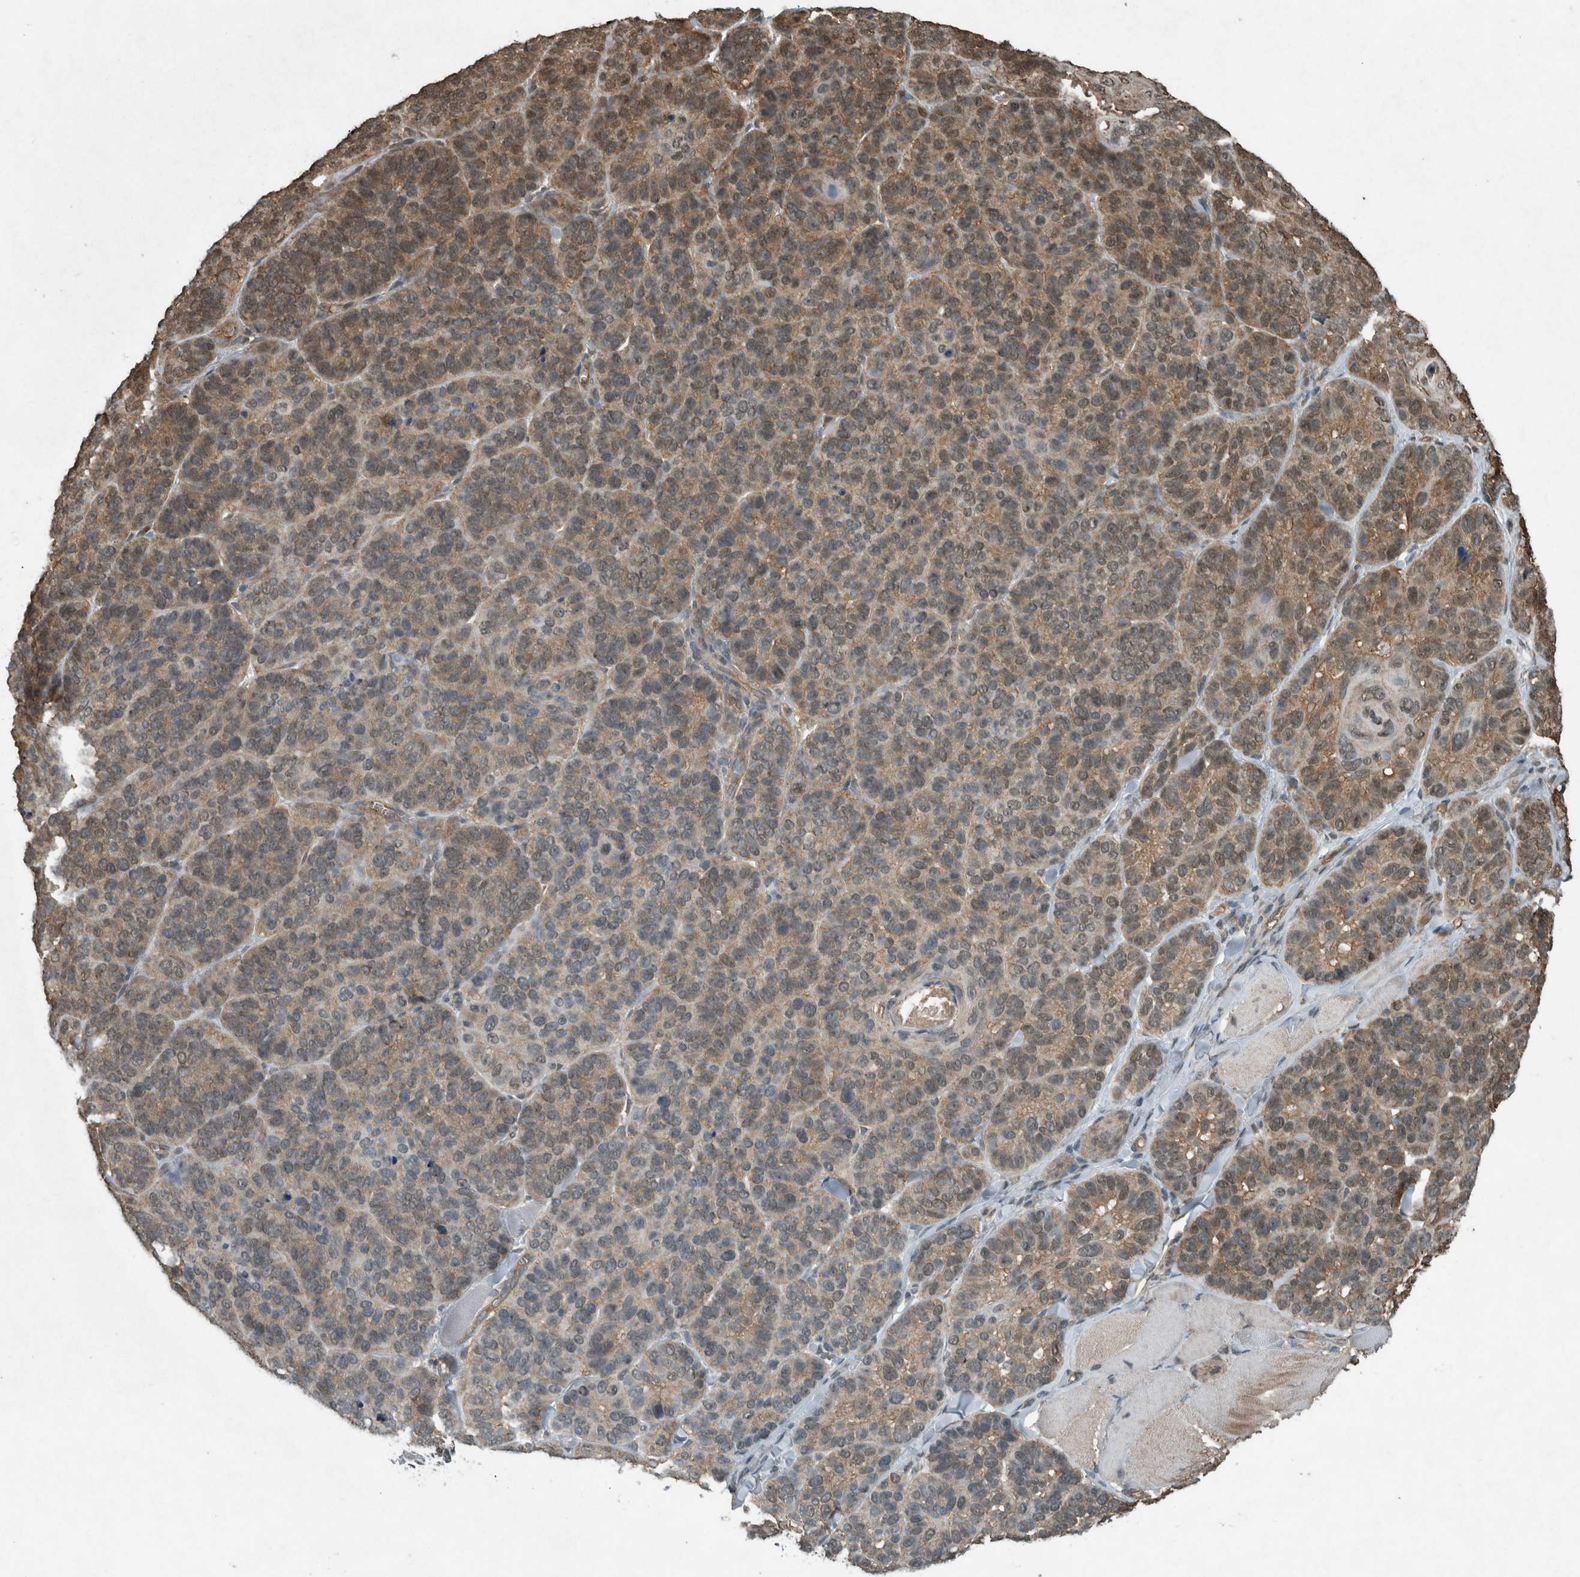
{"staining": {"intensity": "moderate", "quantity": "25%-75%", "location": "cytoplasmic/membranous"}, "tissue": "skin cancer", "cell_type": "Tumor cells", "image_type": "cancer", "snomed": [{"axis": "morphology", "description": "Basal cell carcinoma"}, {"axis": "topography", "description": "Skin"}], "caption": "An immunohistochemistry (IHC) photomicrograph of tumor tissue is shown. Protein staining in brown highlights moderate cytoplasmic/membranous positivity in skin cancer within tumor cells.", "gene": "ARHGEF12", "patient": {"sex": "male", "age": 62}}